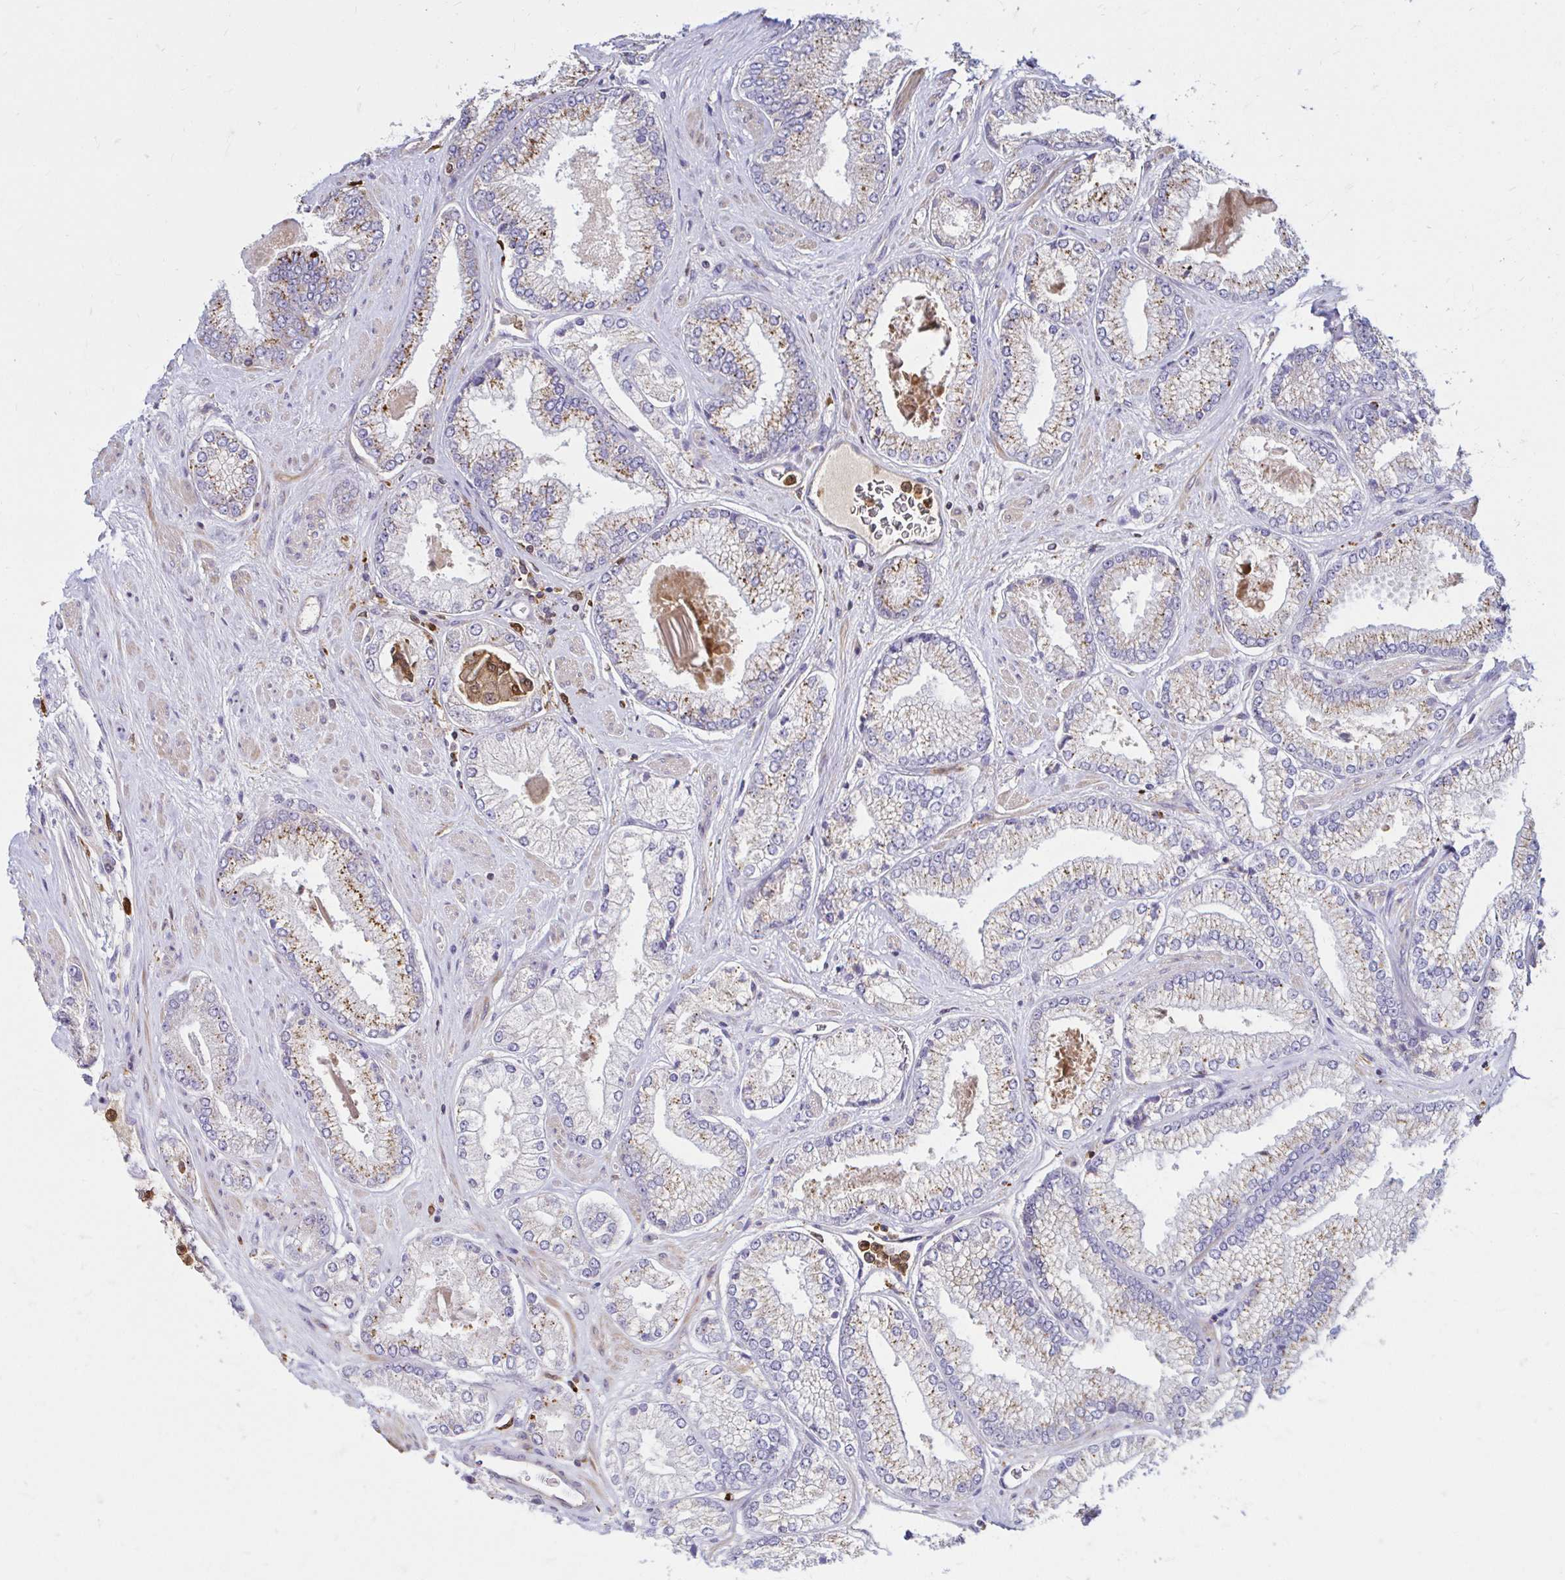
{"staining": {"intensity": "moderate", "quantity": "<25%", "location": "cytoplasmic/membranous"}, "tissue": "prostate cancer", "cell_type": "Tumor cells", "image_type": "cancer", "snomed": [{"axis": "morphology", "description": "Adenocarcinoma, Low grade"}, {"axis": "topography", "description": "Prostate"}], "caption": "A brown stain shows moderate cytoplasmic/membranous expression of a protein in prostate adenocarcinoma (low-grade) tumor cells.", "gene": "PYCARD", "patient": {"sex": "male", "age": 67}}